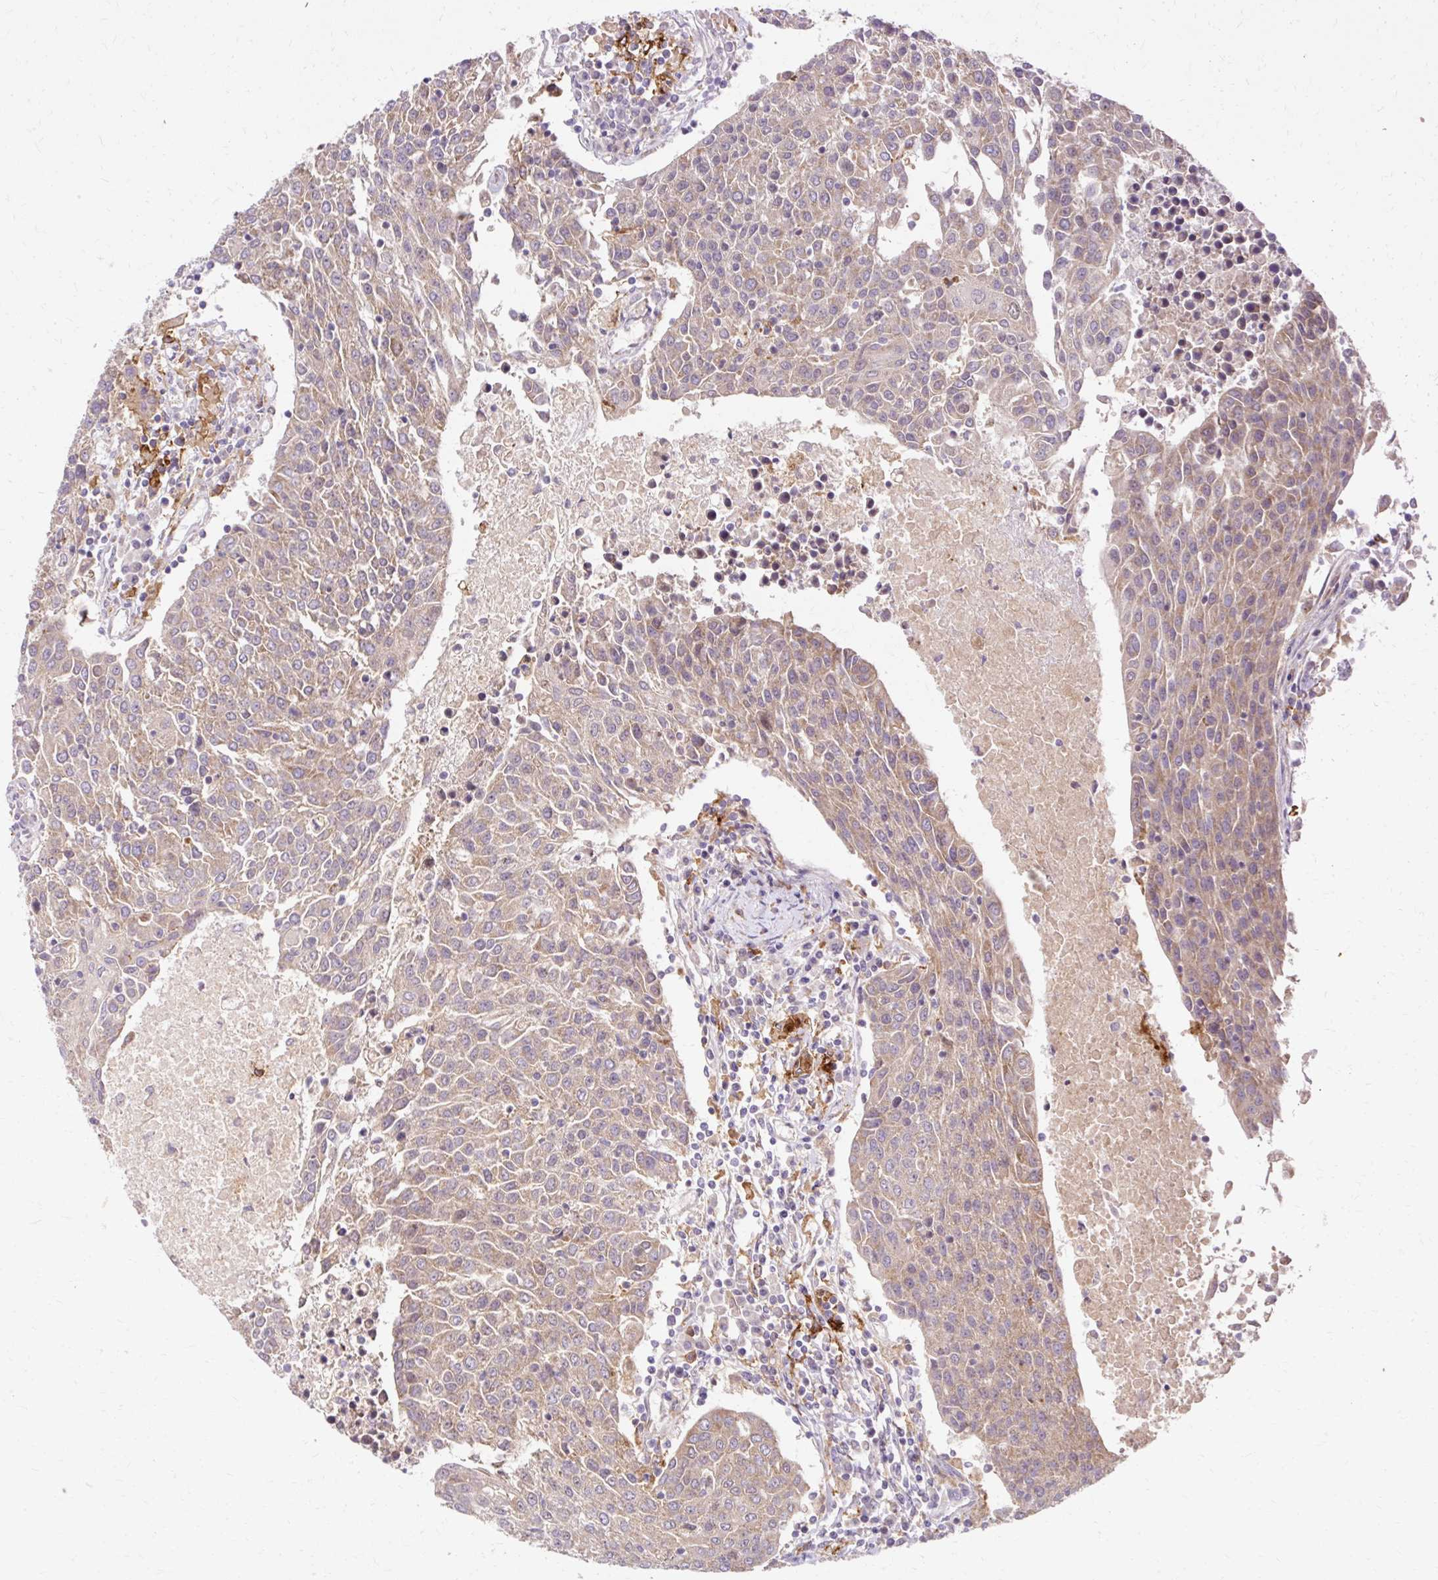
{"staining": {"intensity": "moderate", "quantity": ">75%", "location": "cytoplasmic/membranous"}, "tissue": "urothelial cancer", "cell_type": "Tumor cells", "image_type": "cancer", "snomed": [{"axis": "morphology", "description": "Urothelial carcinoma, High grade"}, {"axis": "topography", "description": "Urinary bladder"}], "caption": "DAB (3,3'-diaminobenzidine) immunohistochemical staining of human urothelial cancer exhibits moderate cytoplasmic/membranous protein positivity in about >75% of tumor cells.", "gene": "GEMIN2", "patient": {"sex": "female", "age": 85}}